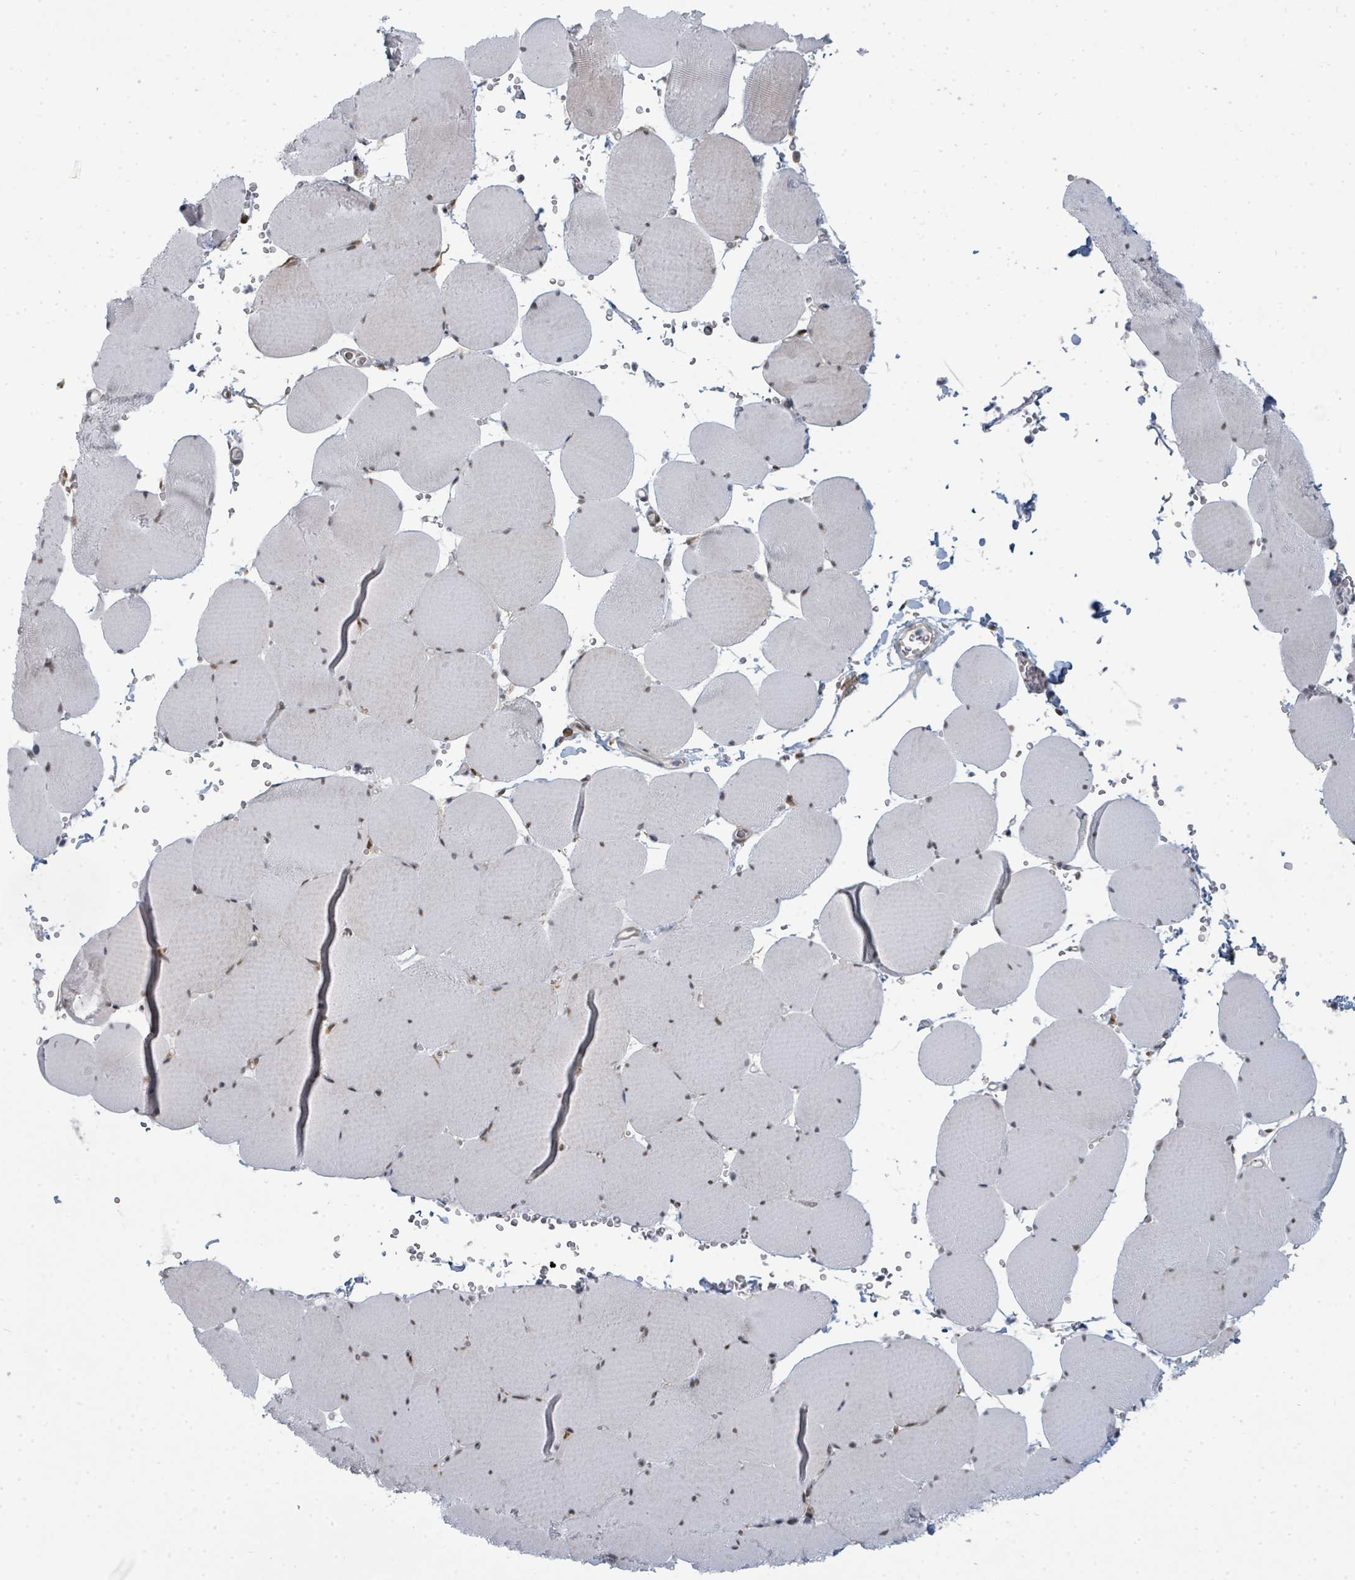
{"staining": {"intensity": "weak", "quantity": "<25%", "location": "cytoplasmic/membranous"}, "tissue": "skeletal muscle", "cell_type": "Myocytes", "image_type": "normal", "snomed": [{"axis": "morphology", "description": "Normal tissue, NOS"}, {"axis": "topography", "description": "Skeletal muscle"}, {"axis": "topography", "description": "Head-Neck"}], "caption": "Immunohistochemistry of unremarkable human skeletal muscle exhibits no positivity in myocytes.", "gene": "PSMG2", "patient": {"sex": "male", "age": 66}}